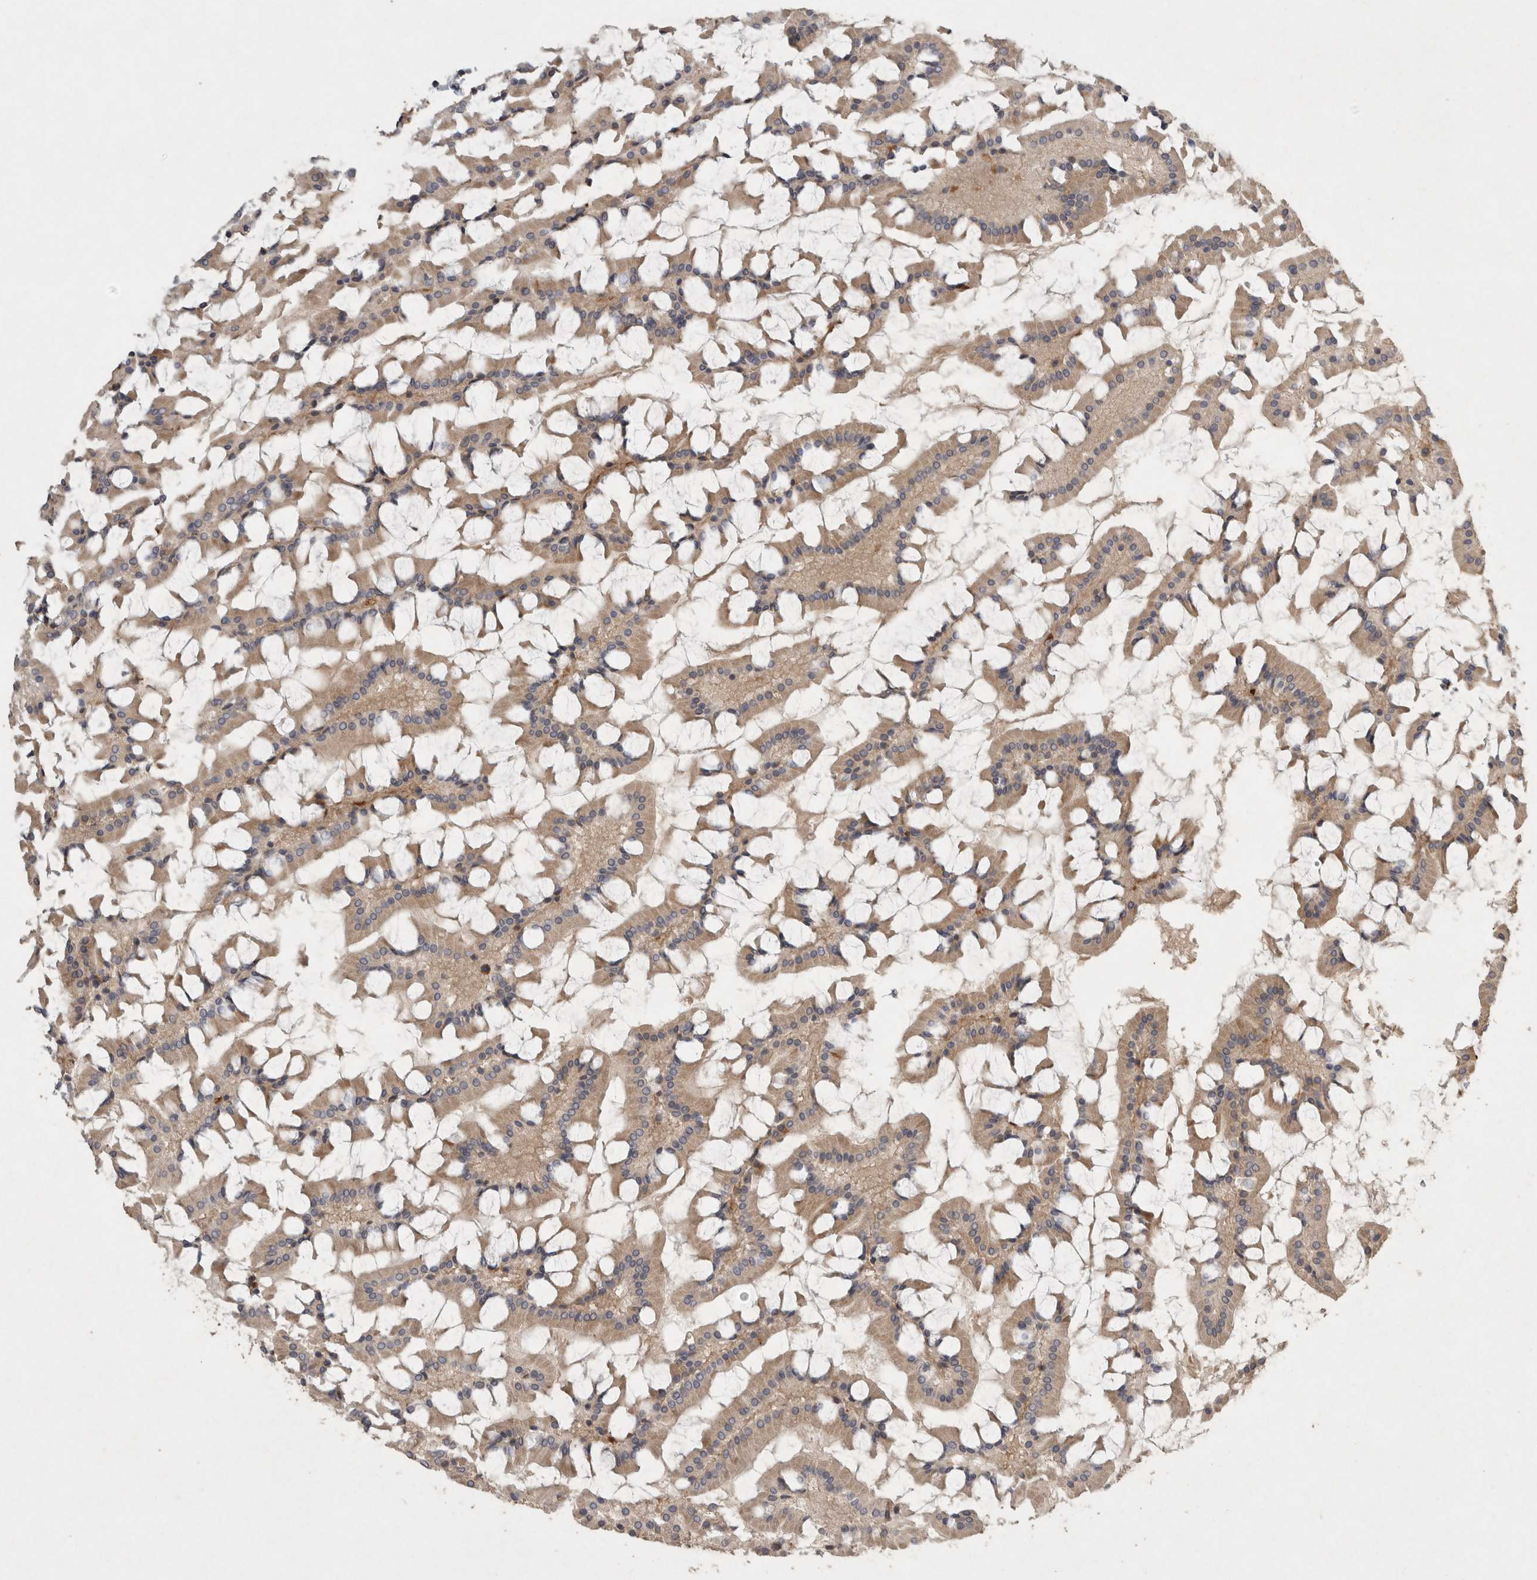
{"staining": {"intensity": "moderate", "quantity": ">75%", "location": "cytoplasmic/membranous"}, "tissue": "small intestine", "cell_type": "Glandular cells", "image_type": "normal", "snomed": [{"axis": "morphology", "description": "Normal tissue, NOS"}, {"axis": "topography", "description": "Small intestine"}], "caption": "Immunohistochemistry (IHC) staining of benign small intestine, which exhibits medium levels of moderate cytoplasmic/membranous staining in approximately >75% of glandular cells indicating moderate cytoplasmic/membranous protein positivity. The staining was performed using DAB (3,3'-diaminobenzidine) (brown) for protein detection and nuclei were counterstained in hematoxylin (blue).", "gene": "VEPH1", "patient": {"sex": "male", "age": 41}}